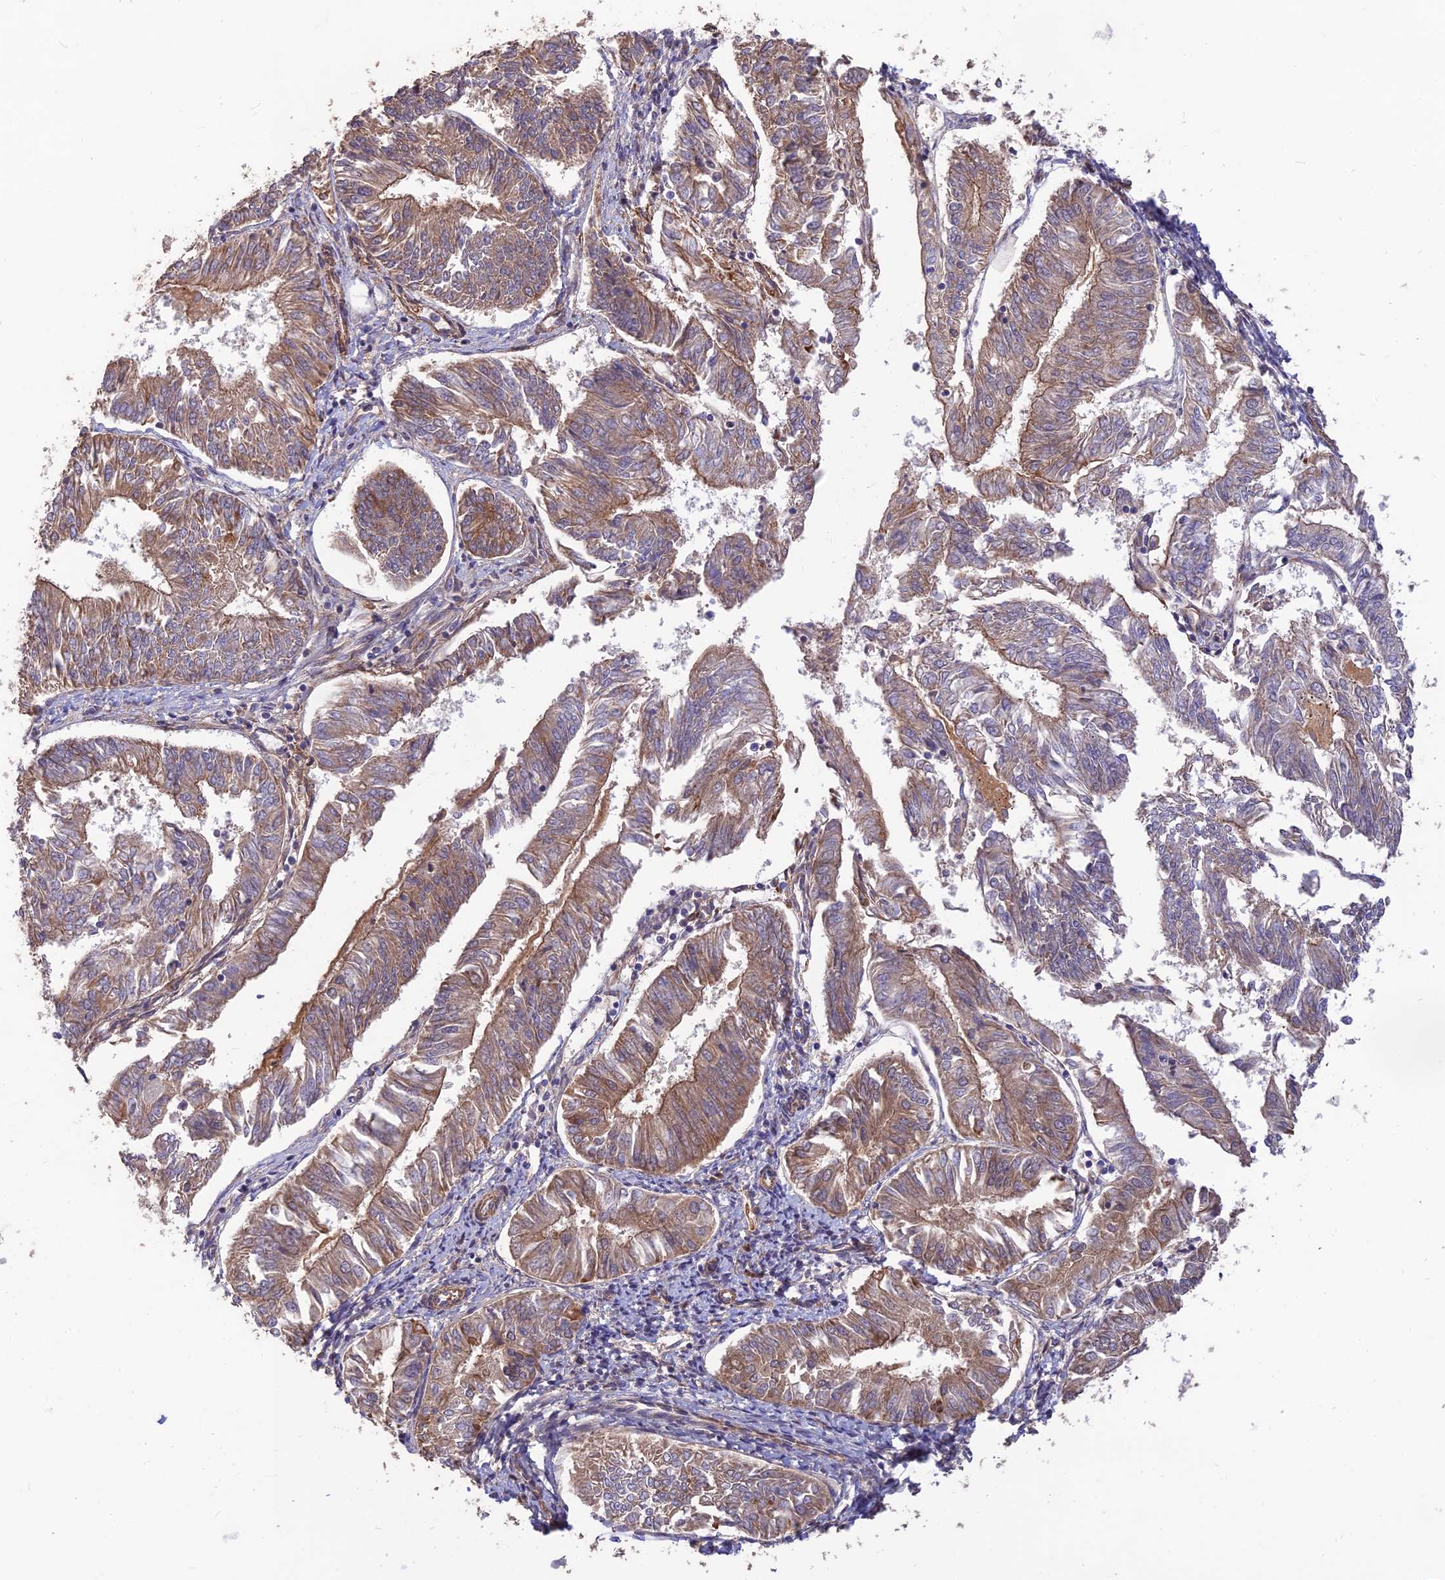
{"staining": {"intensity": "moderate", "quantity": "25%-75%", "location": "cytoplasmic/membranous"}, "tissue": "endometrial cancer", "cell_type": "Tumor cells", "image_type": "cancer", "snomed": [{"axis": "morphology", "description": "Adenocarcinoma, NOS"}, {"axis": "topography", "description": "Endometrium"}], "caption": "Human endometrial cancer stained with a protein marker demonstrates moderate staining in tumor cells.", "gene": "PAGR1", "patient": {"sex": "female", "age": 58}}